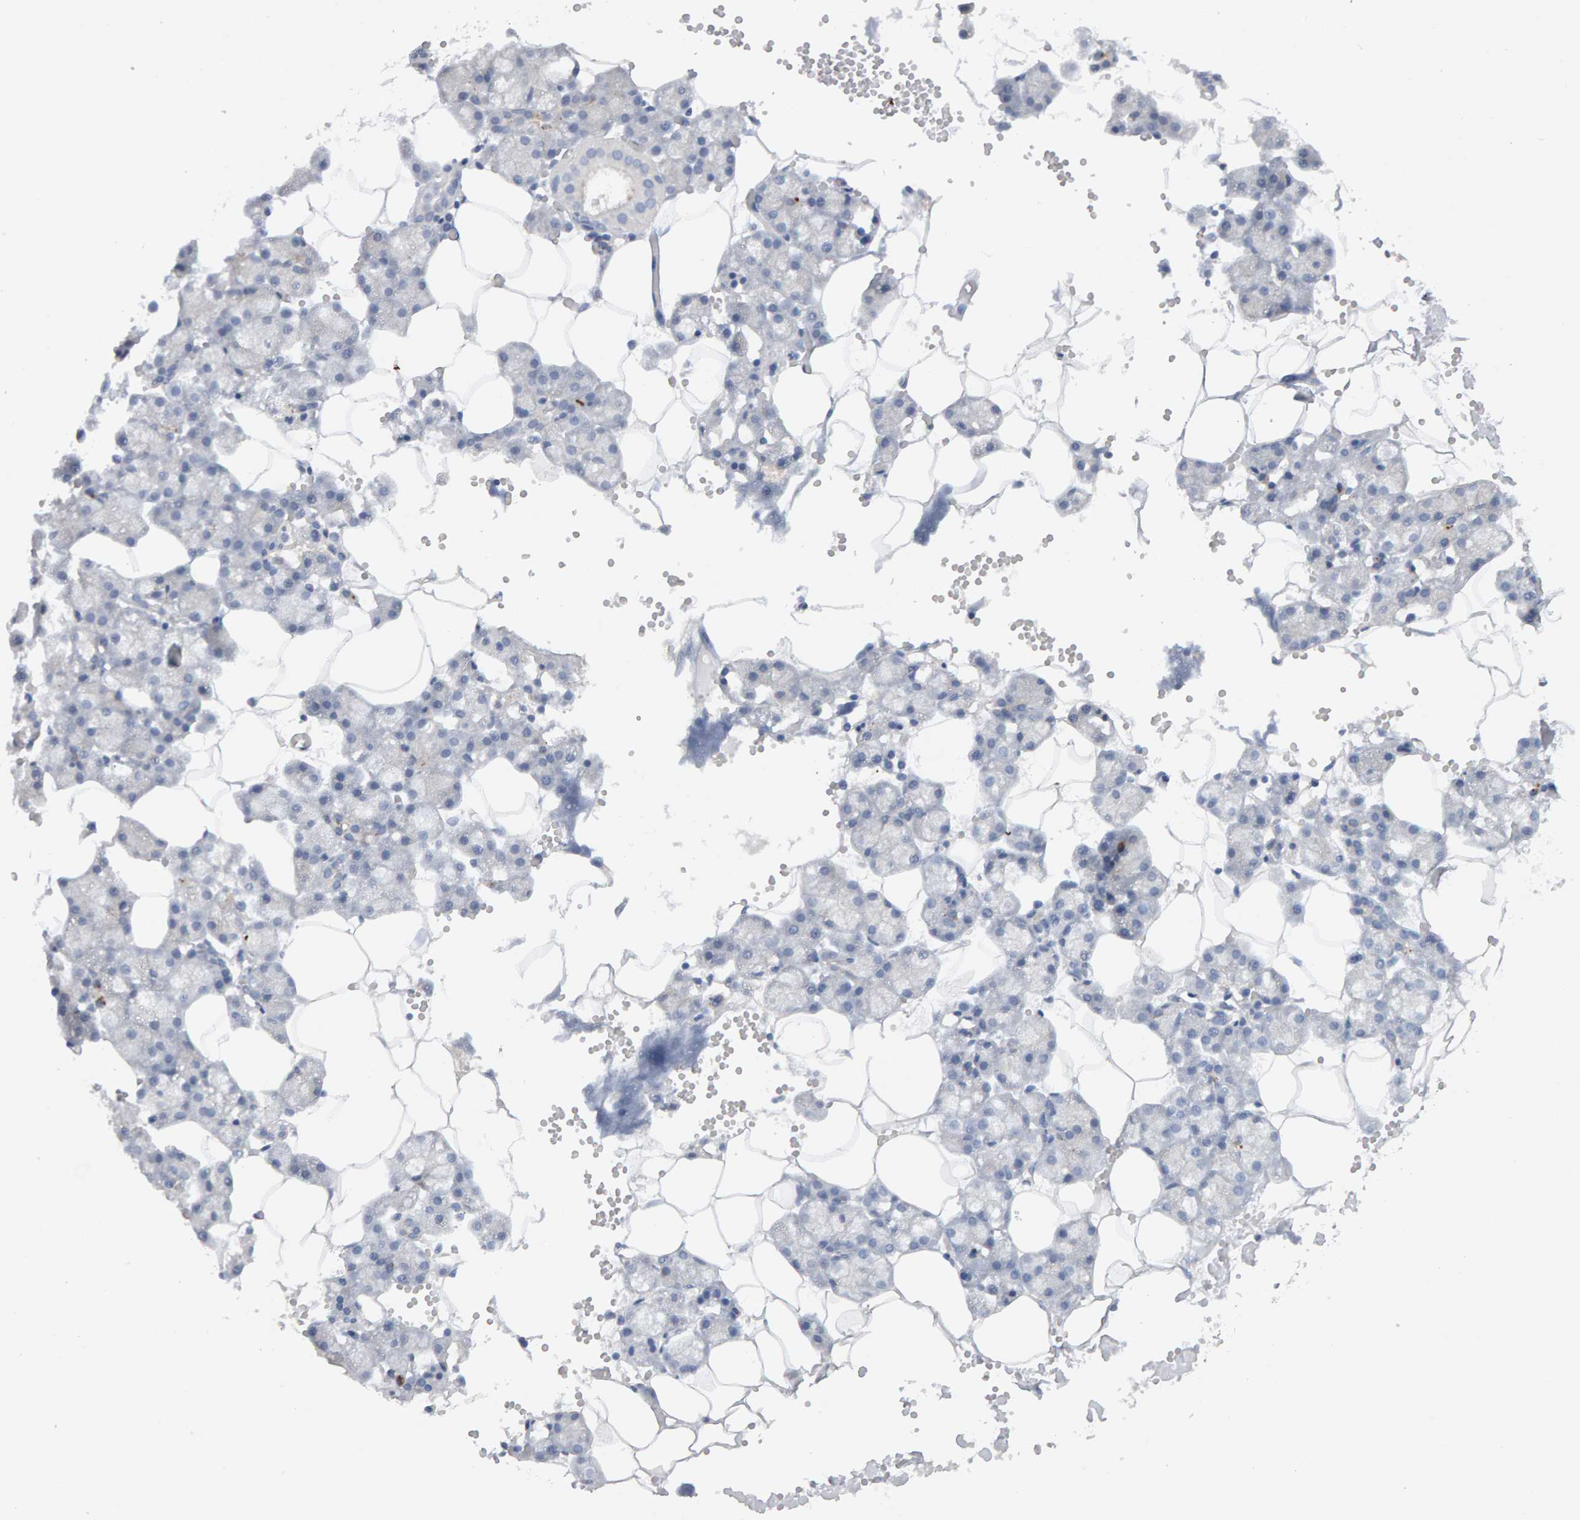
{"staining": {"intensity": "strong", "quantity": "<25%", "location": "cytoplasmic/membranous"}, "tissue": "salivary gland", "cell_type": "Glandular cells", "image_type": "normal", "snomed": [{"axis": "morphology", "description": "Normal tissue, NOS"}, {"axis": "topography", "description": "Salivary gland"}], "caption": "Immunohistochemical staining of benign salivary gland demonstrates strong cytoplasmic/membranous protein staining in about <25% of glandular cells.", "gene": "PPP1R16A", "patient": {"sex": "male", "age": 62}}